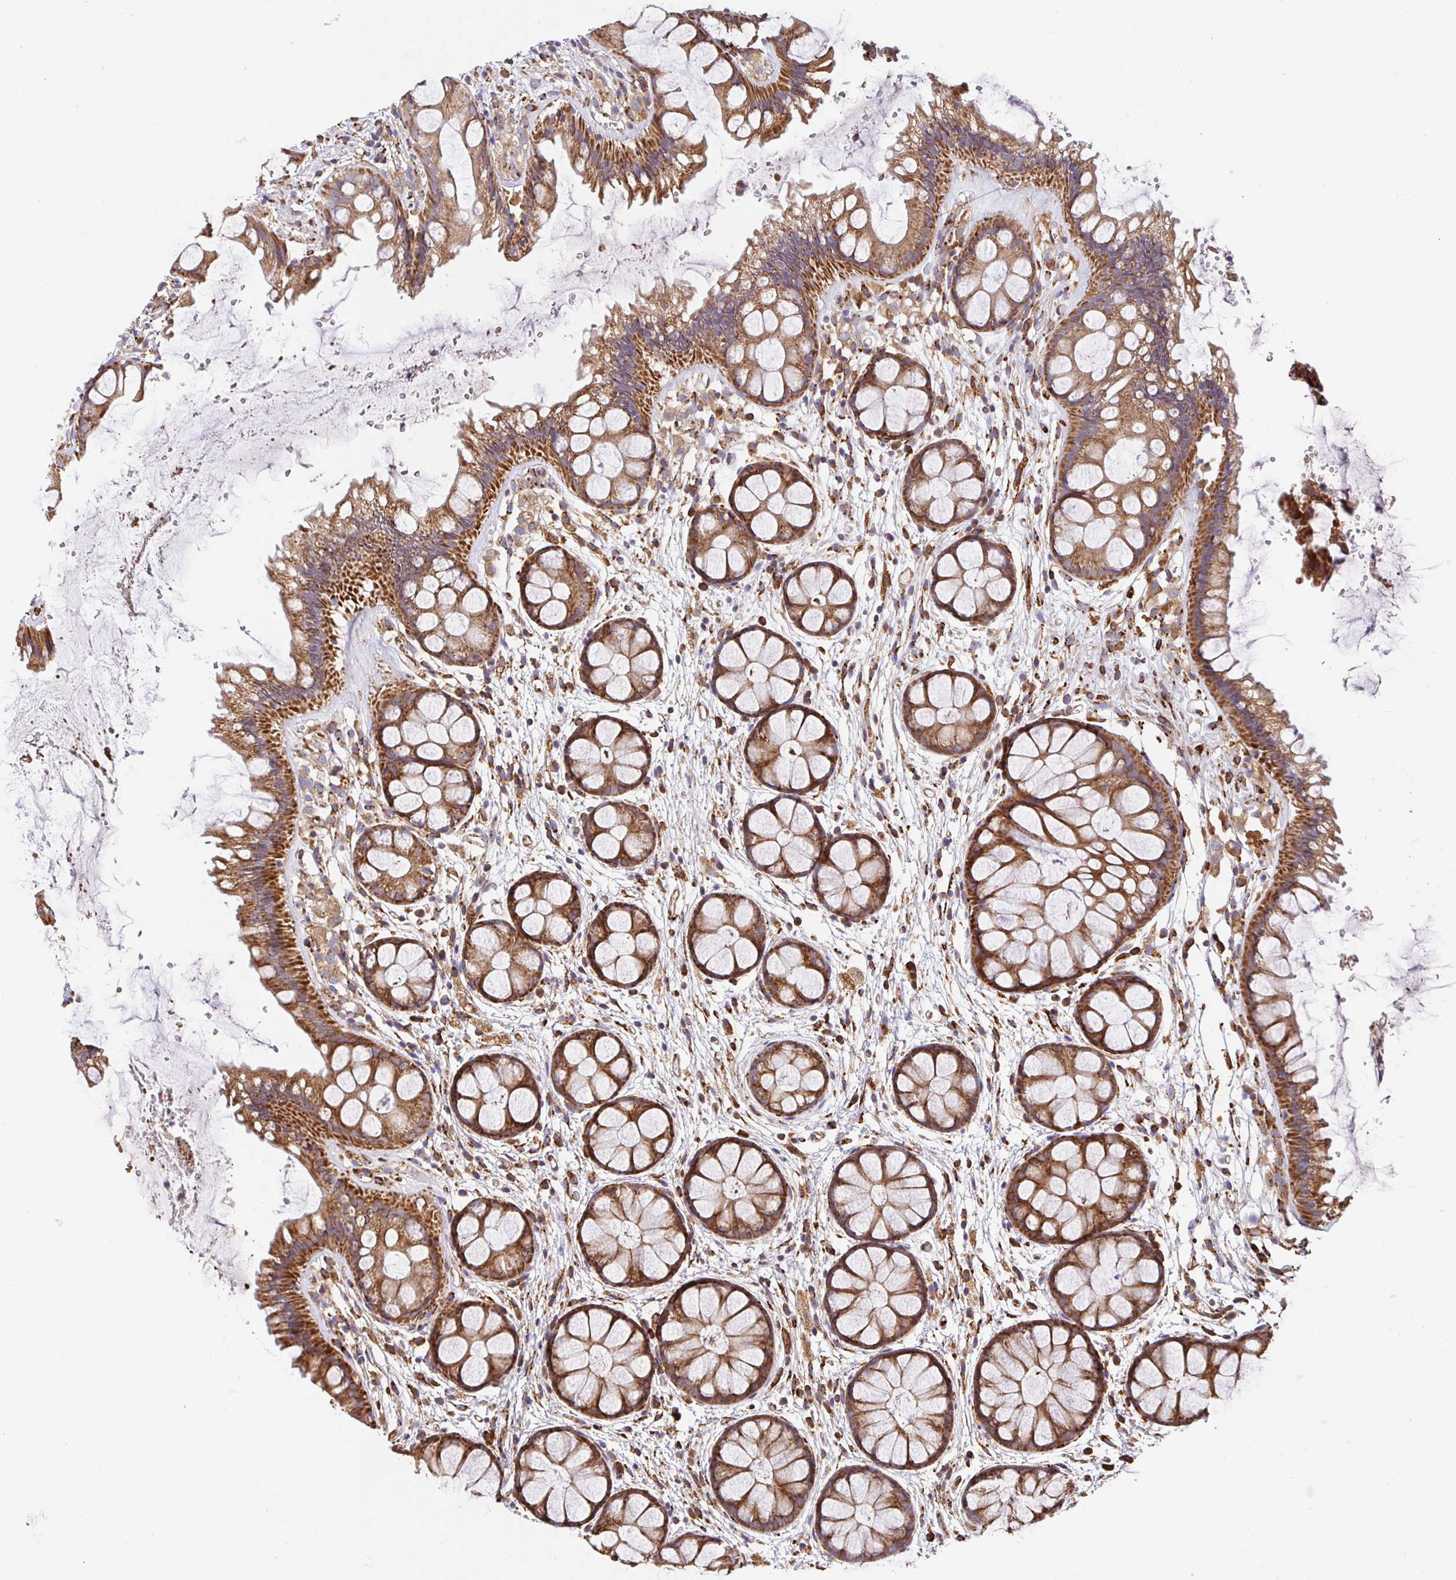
{"staining": {"intensity": "moderate", "quantity": ">75%", "location": "cytoplasmic/membranous"}, "tissue": "rectum", "cell_type": "Glandular cells", "image_type": "normal", "snomed": [{"axis": "morphology", "description": "Normal tissue, NOS"}, {"axis": "topography", "description": "Rectum"}], "caption": "Immunohistochemistry image of unremarkable rectum stained for a protein (brown), which reveals medium levels of moderate cytoplasmic/membranous positivity in approximately >75% of glandular cells.", "gene": "MAOA", "patient": {"sex": "female", "age": 62}}